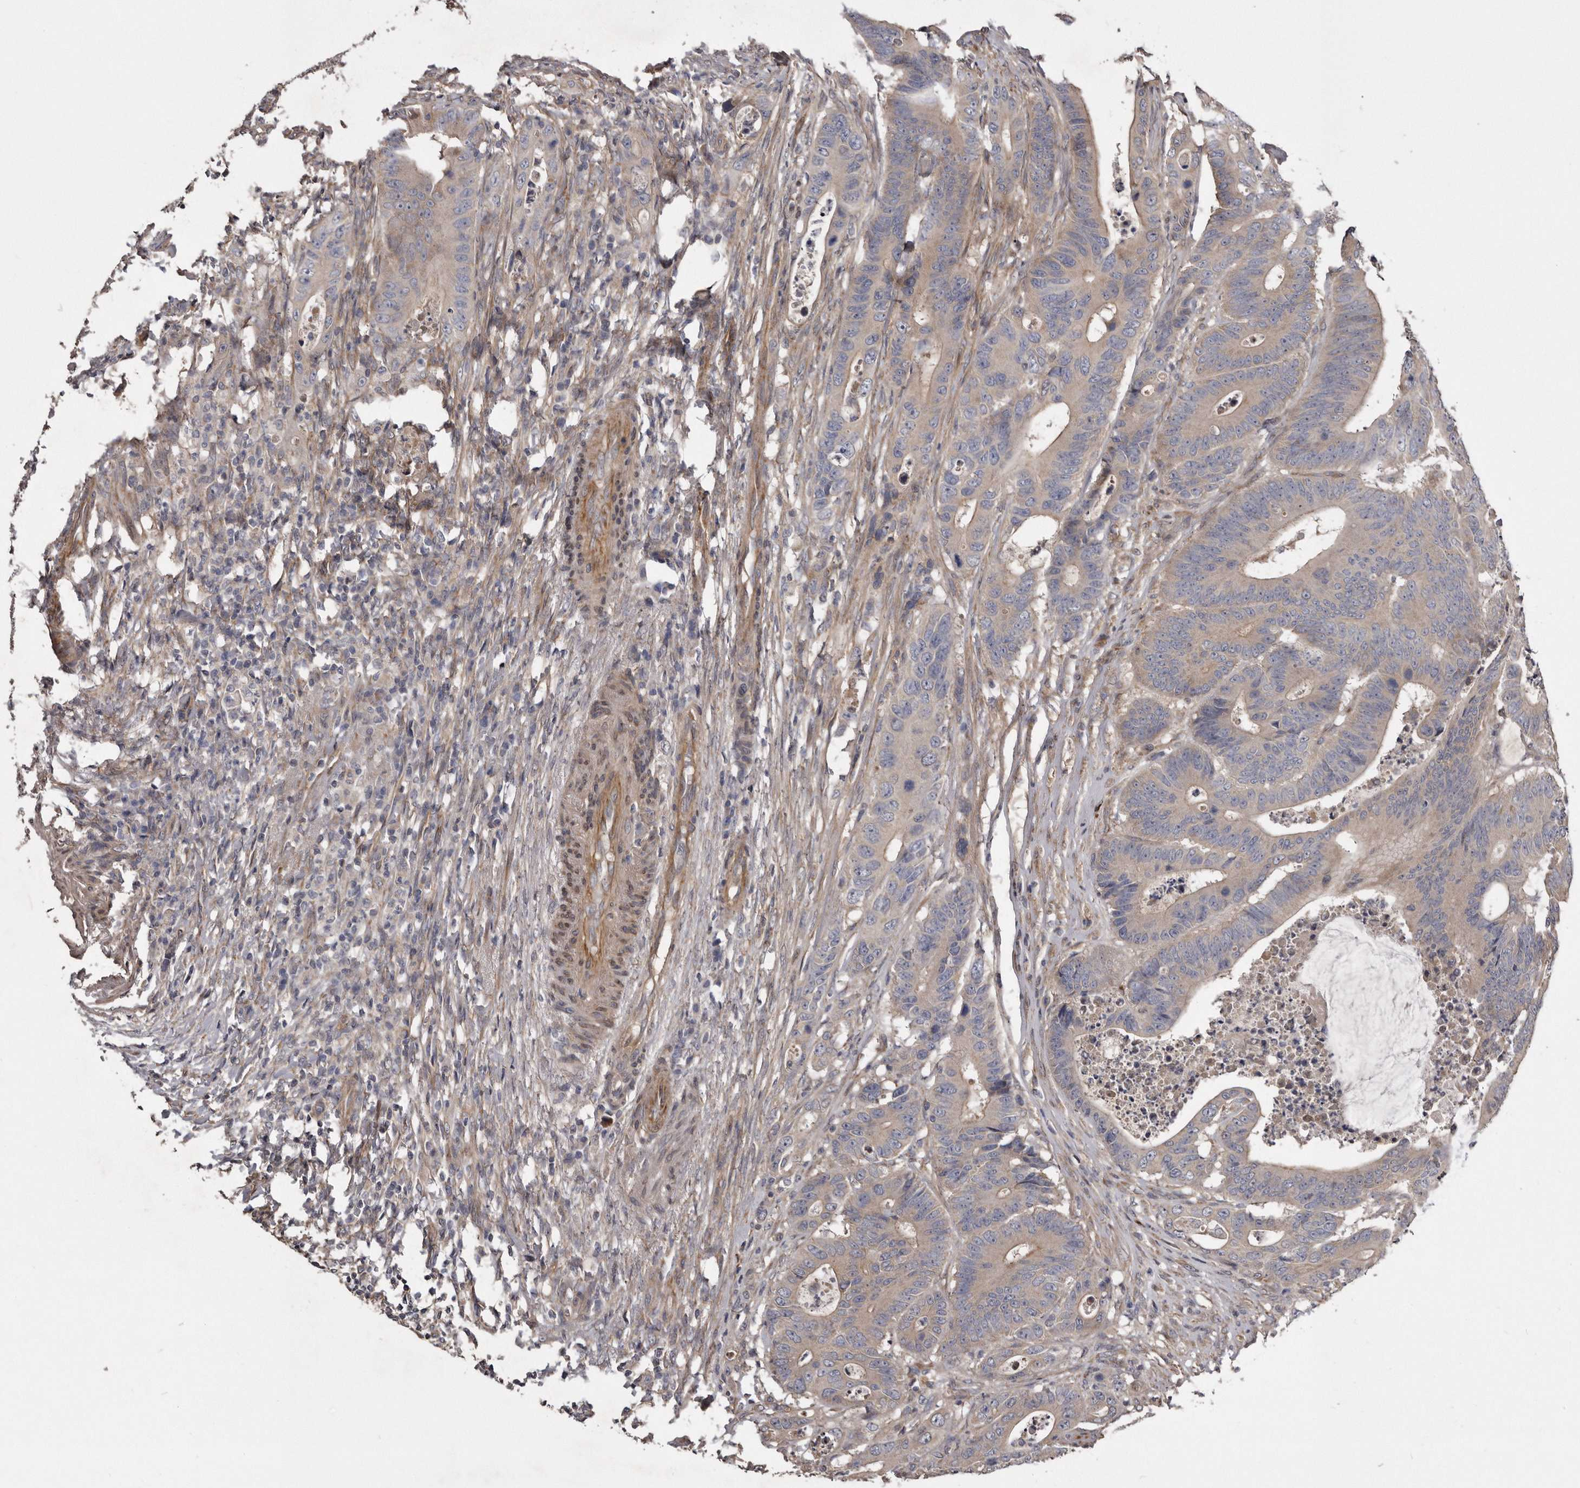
{"staining": {"intensity": "weak", "quantity": ">75%", "location": "cytoplasmic/membranous"}, "tissue": "colorectal cancer", "cell_type": "Tumor cells", "image_type": "cancer", "snomed": [{"axis": "morphology", "description": "Adenocarcinoma, NOS"}, {"axis": "topography", "description": "Colon"}], "caption": "Weak cytoplasmic/membranous protein positivity is seen in approximately >75% of tumor cells in colorectal cancer (adenocarcinoma).", "gene": "ARMCX1", "patient": {"sex": "male", "age": 83}}